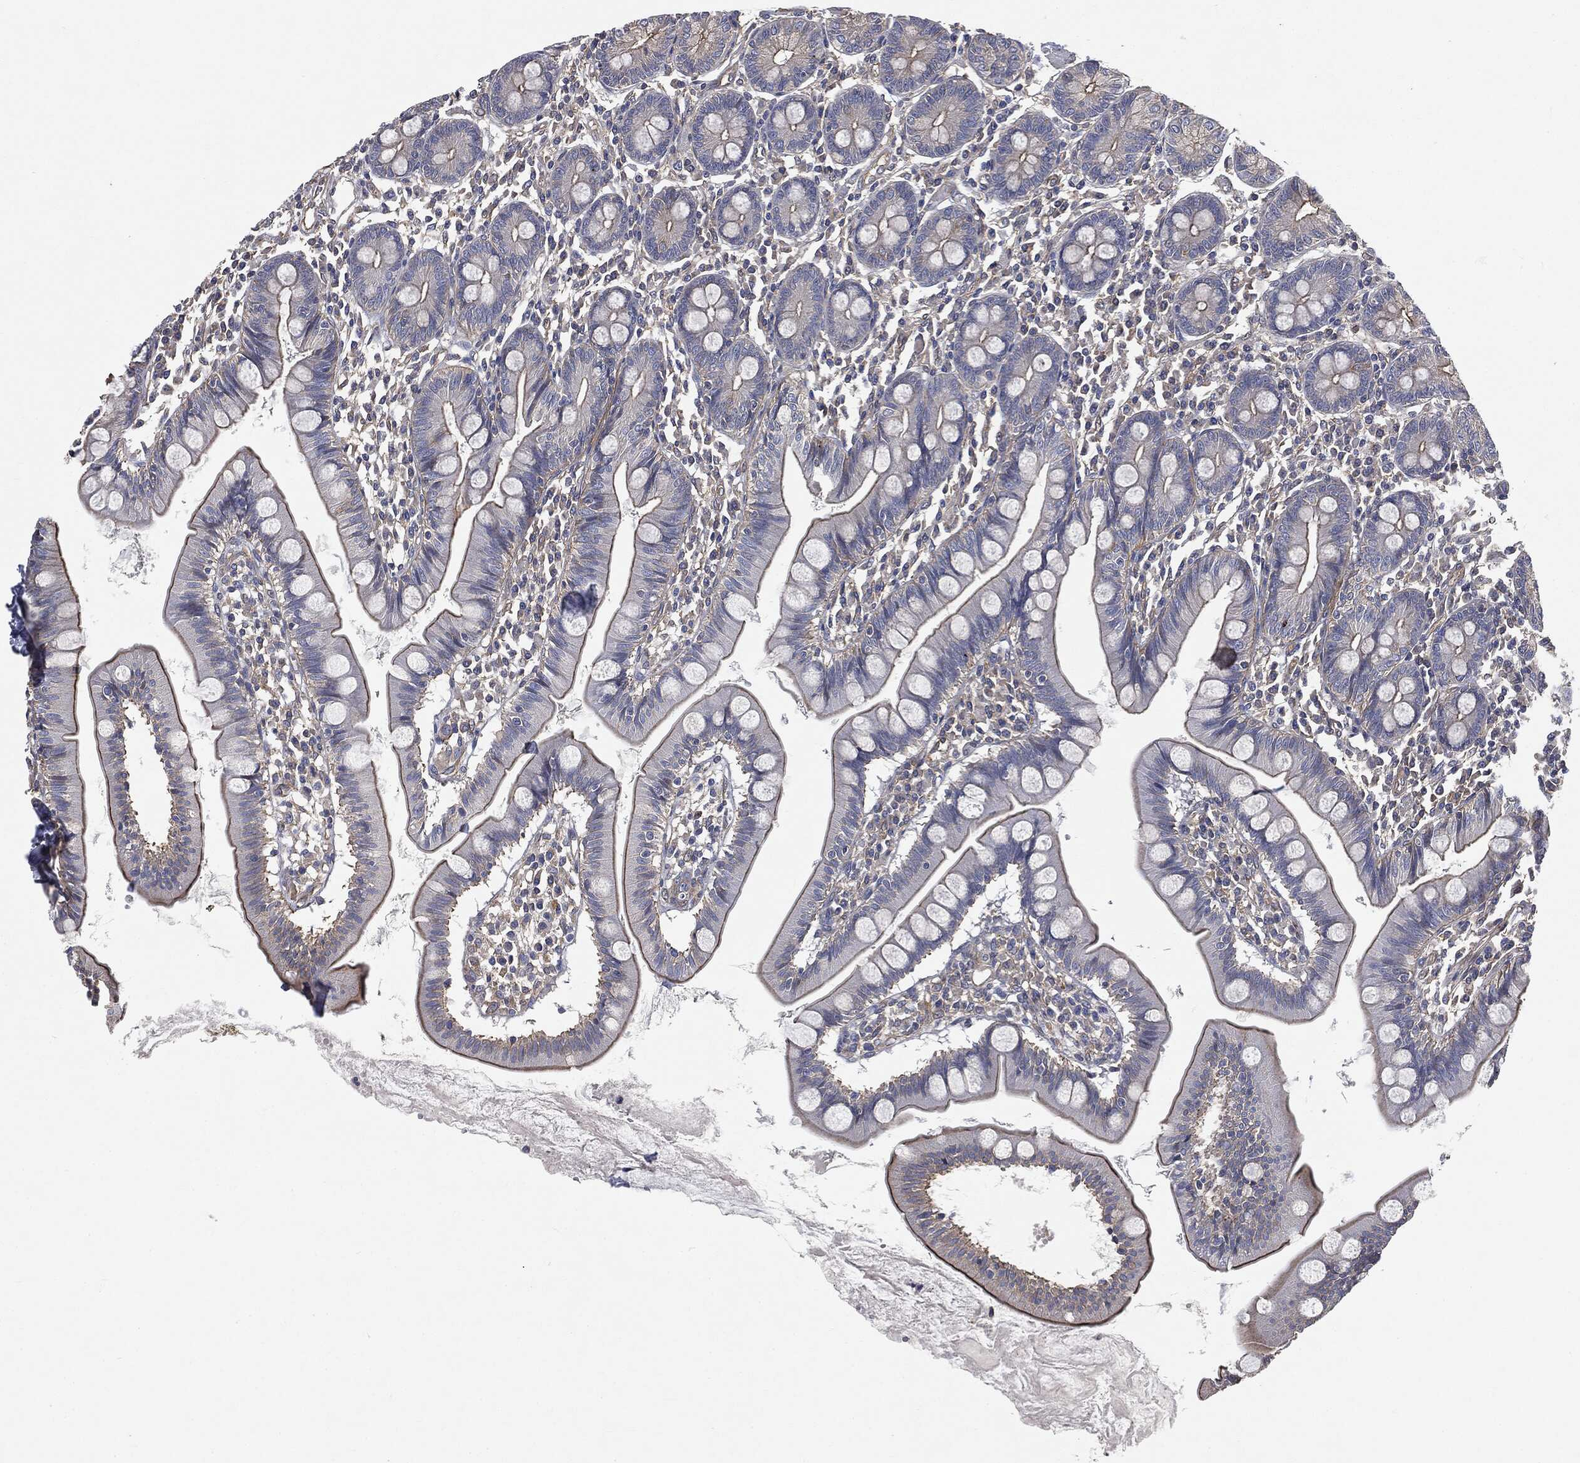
{"staining": {"intensity": "moderate", "quantity": "25%-75%", "location": "cytoplasmic/membranous"}, "tissue": "small intestine", "cell_type": "Glandular cells", "image_type": "normal", "snomed": [{"axis": "morphology", "description": "Normal tissue, NOS"}, {"axis": "topography", "description": "Small intestine"}], "caption": "Moderate cytoplasmic/membranous staining for a protein is seen in about 25%-75% of glandular cells of normal small intestine using immunohistochemistry.", "gene": "EPS15L1", "patient": {"sex": "male", "age": 88}}